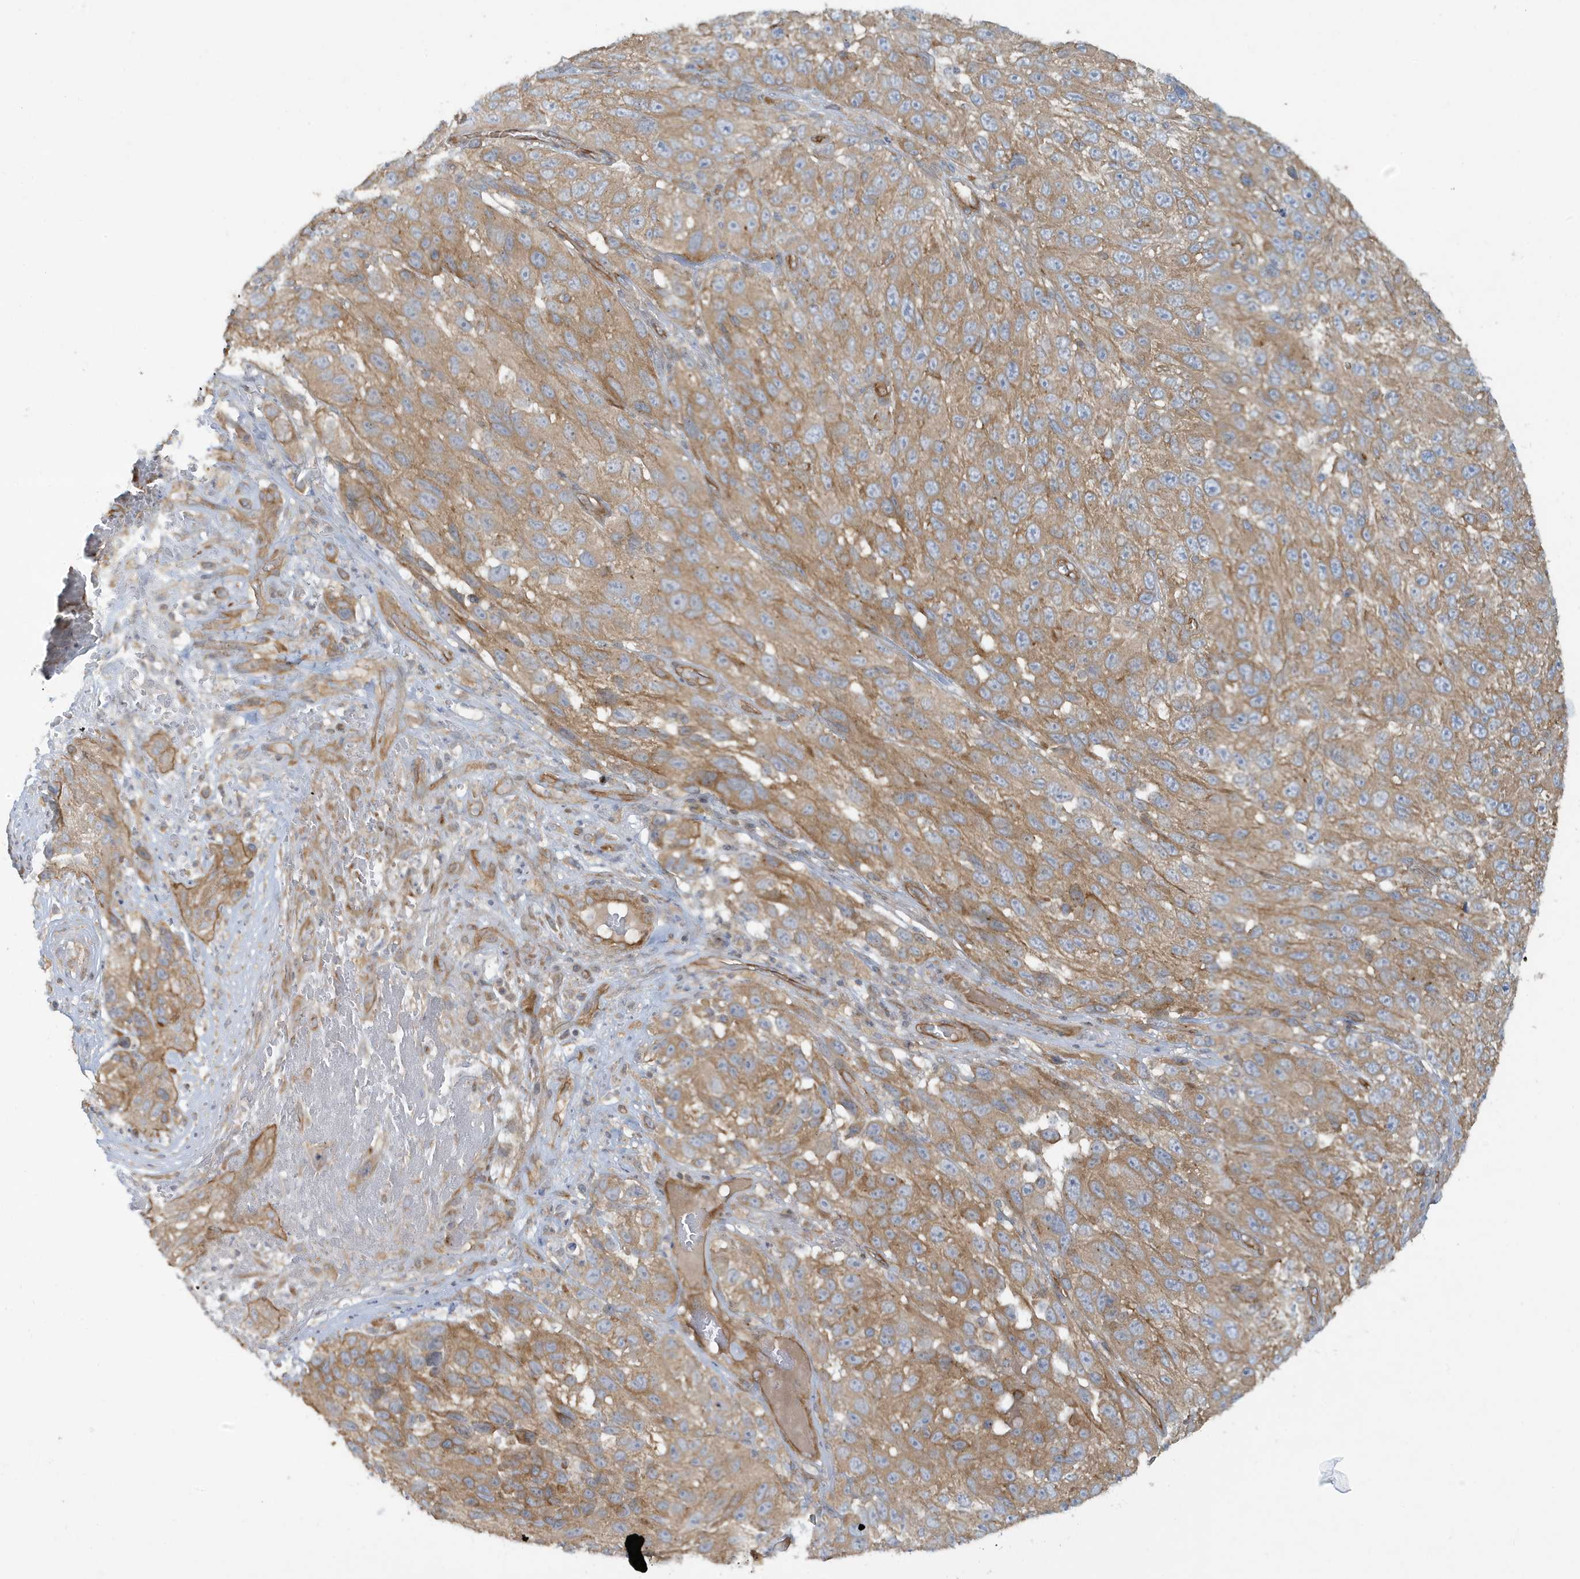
{"staining": {"intensity": "moderate", "quantity": ">75%", "location": "cytoplasmic/membranous"}, "tissue": "melanoma", "cell_type": "Tumor cells", "image_type": "cancer", "snomed": [{"axis": "morphology", "description": "Malignant melanoma, NOS"}, {"axis": "topography", "description": "Skin"}], "caption": "A brown stain shows moderate cytoplasmic/membranous staining of a protein in human malignant melanoma tumor cells. (DAB IHC with brightfield microscopy, high magnification).", "gene": "ATP23", "patient": {"sex": "female", "age": 96}}